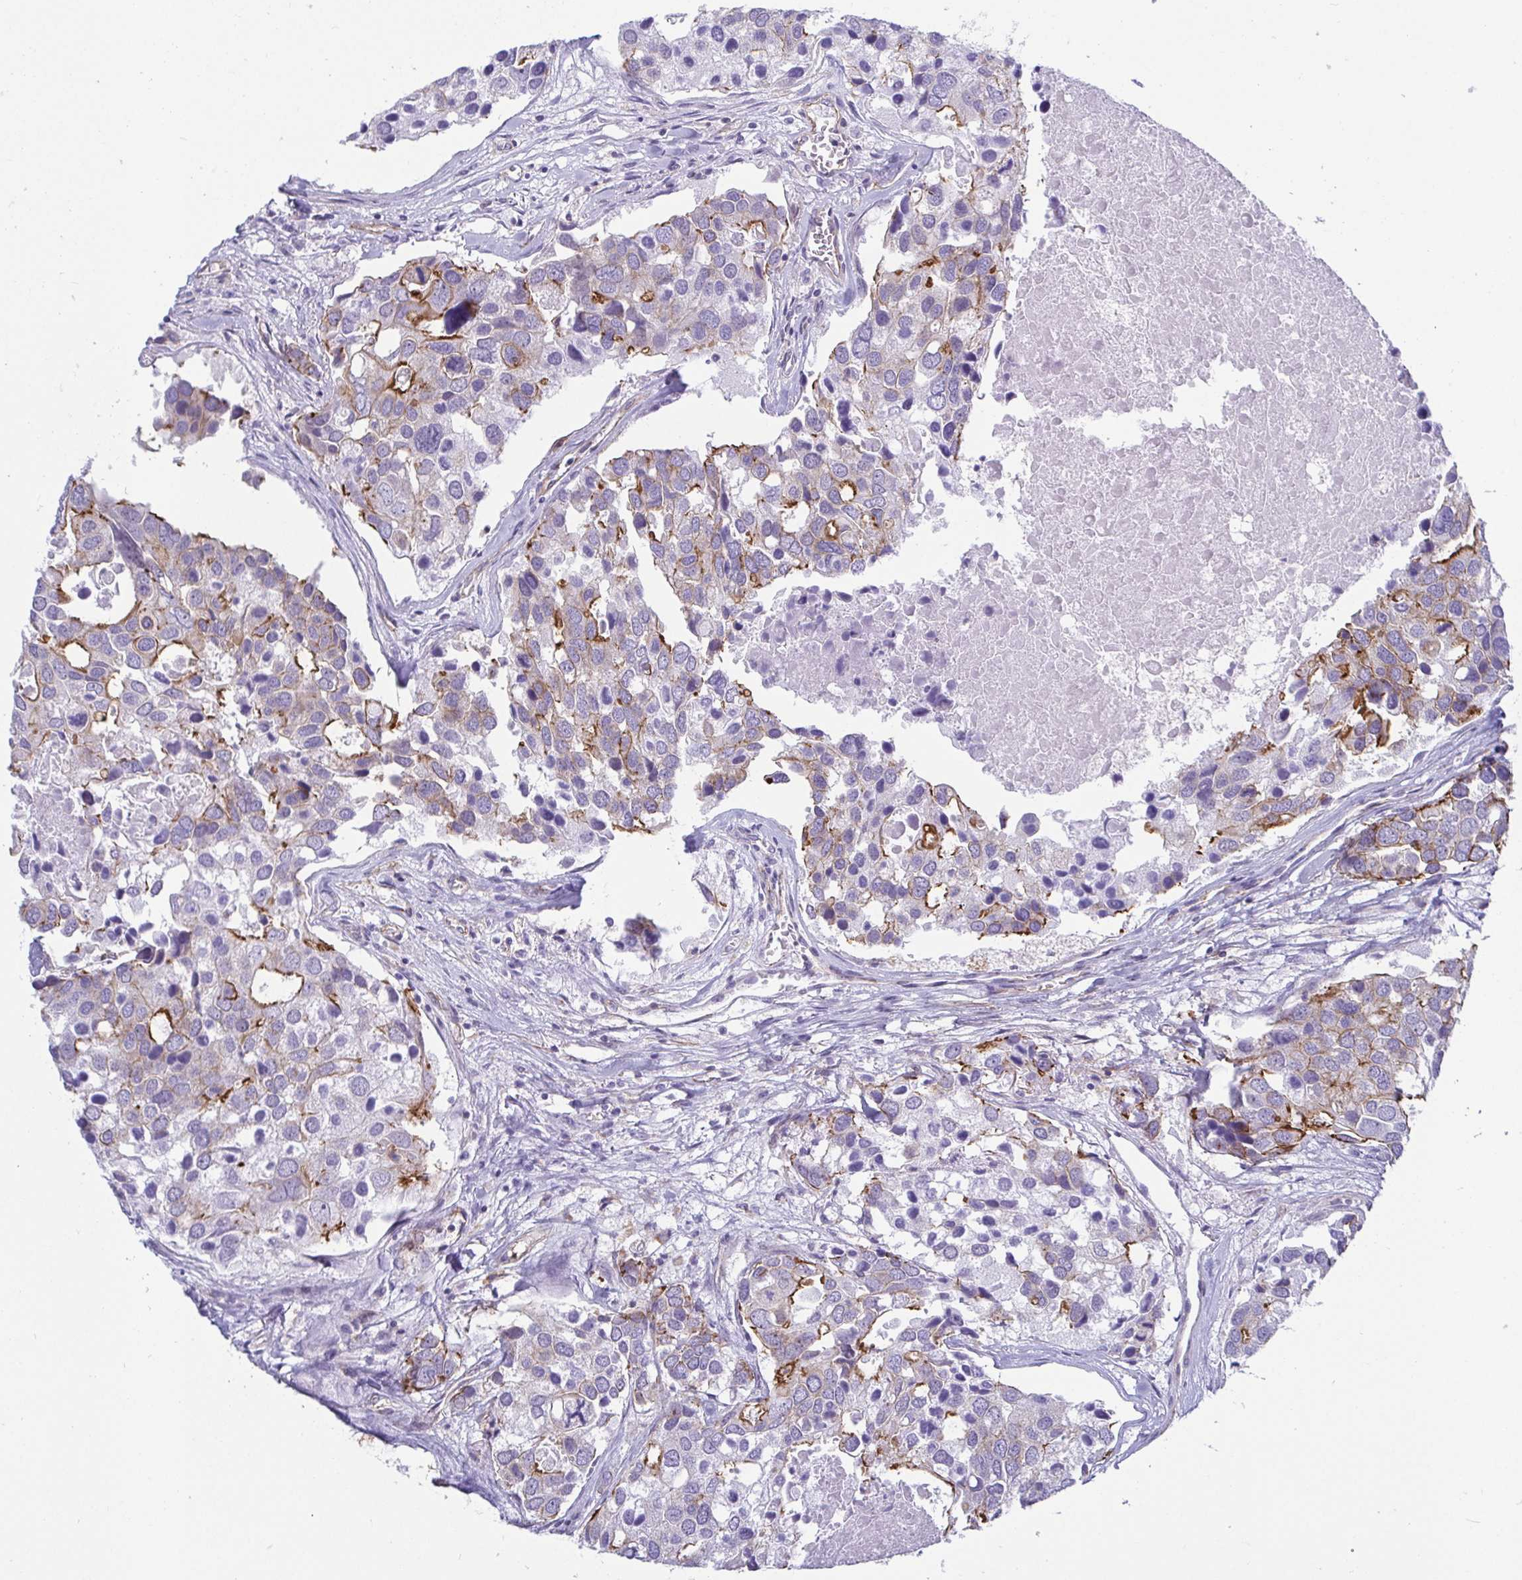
{"staining": {"intensity": "moderate", "quantity": "<25%", "location": "cytoplasmic/membranous"}, "tissue": "breast cancer", "cell_type": "Tumor cells", "image_type": "cancer", "snomed": [{"axis": "morphology", "description": "Duct carcinoma"}, {"axis": "topography", "description": "Breast"}], "caption": "Breast cancer (intraductal carcinoma) tissue shows moderate cytoplasmic/membranous expression in approximately <25% of tumor cells", "gene": "LIMA1", "patient": {"sex": "female", "age": 83}}